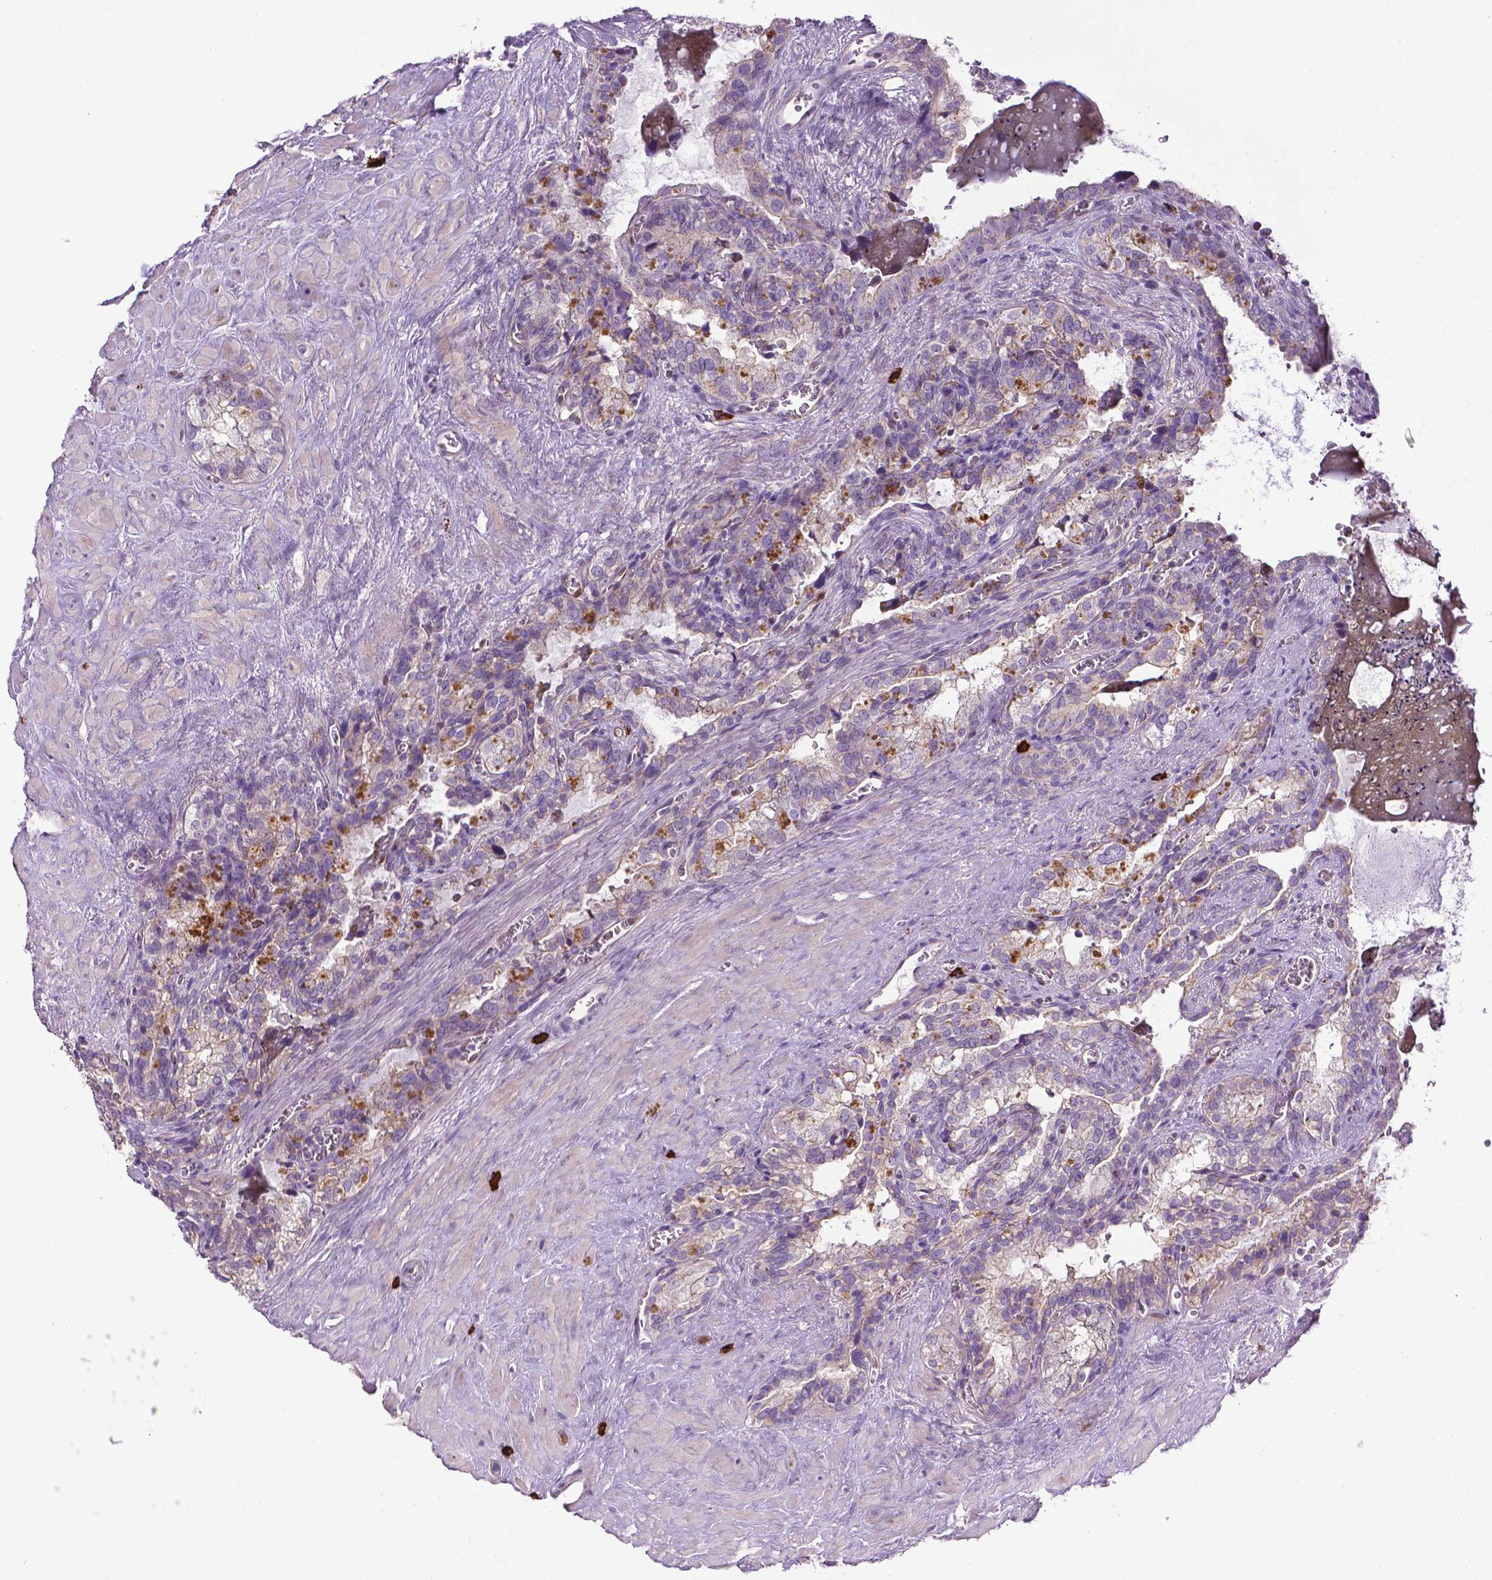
{"staining": {"intensity": "negative", "quantity": "none", "location": "none"}, "tissue": "seminal vesicle", "cell_type": "Glandular cells", "image_type": "normal", "snomed": [{"axis": "morphology", "description": "Normal tissue, NOS"}, {"axis": "topography", "description": "Prostate"}, {"axis": "topography", "description": "Seminal veicle"}], "caption": "Immunohistochemistry (IHC) of benign human seminal vesicle shows no positivity in glandular cells.", "gene": "SPECC1L", "patient": {"sex": "male", "age": 71}}